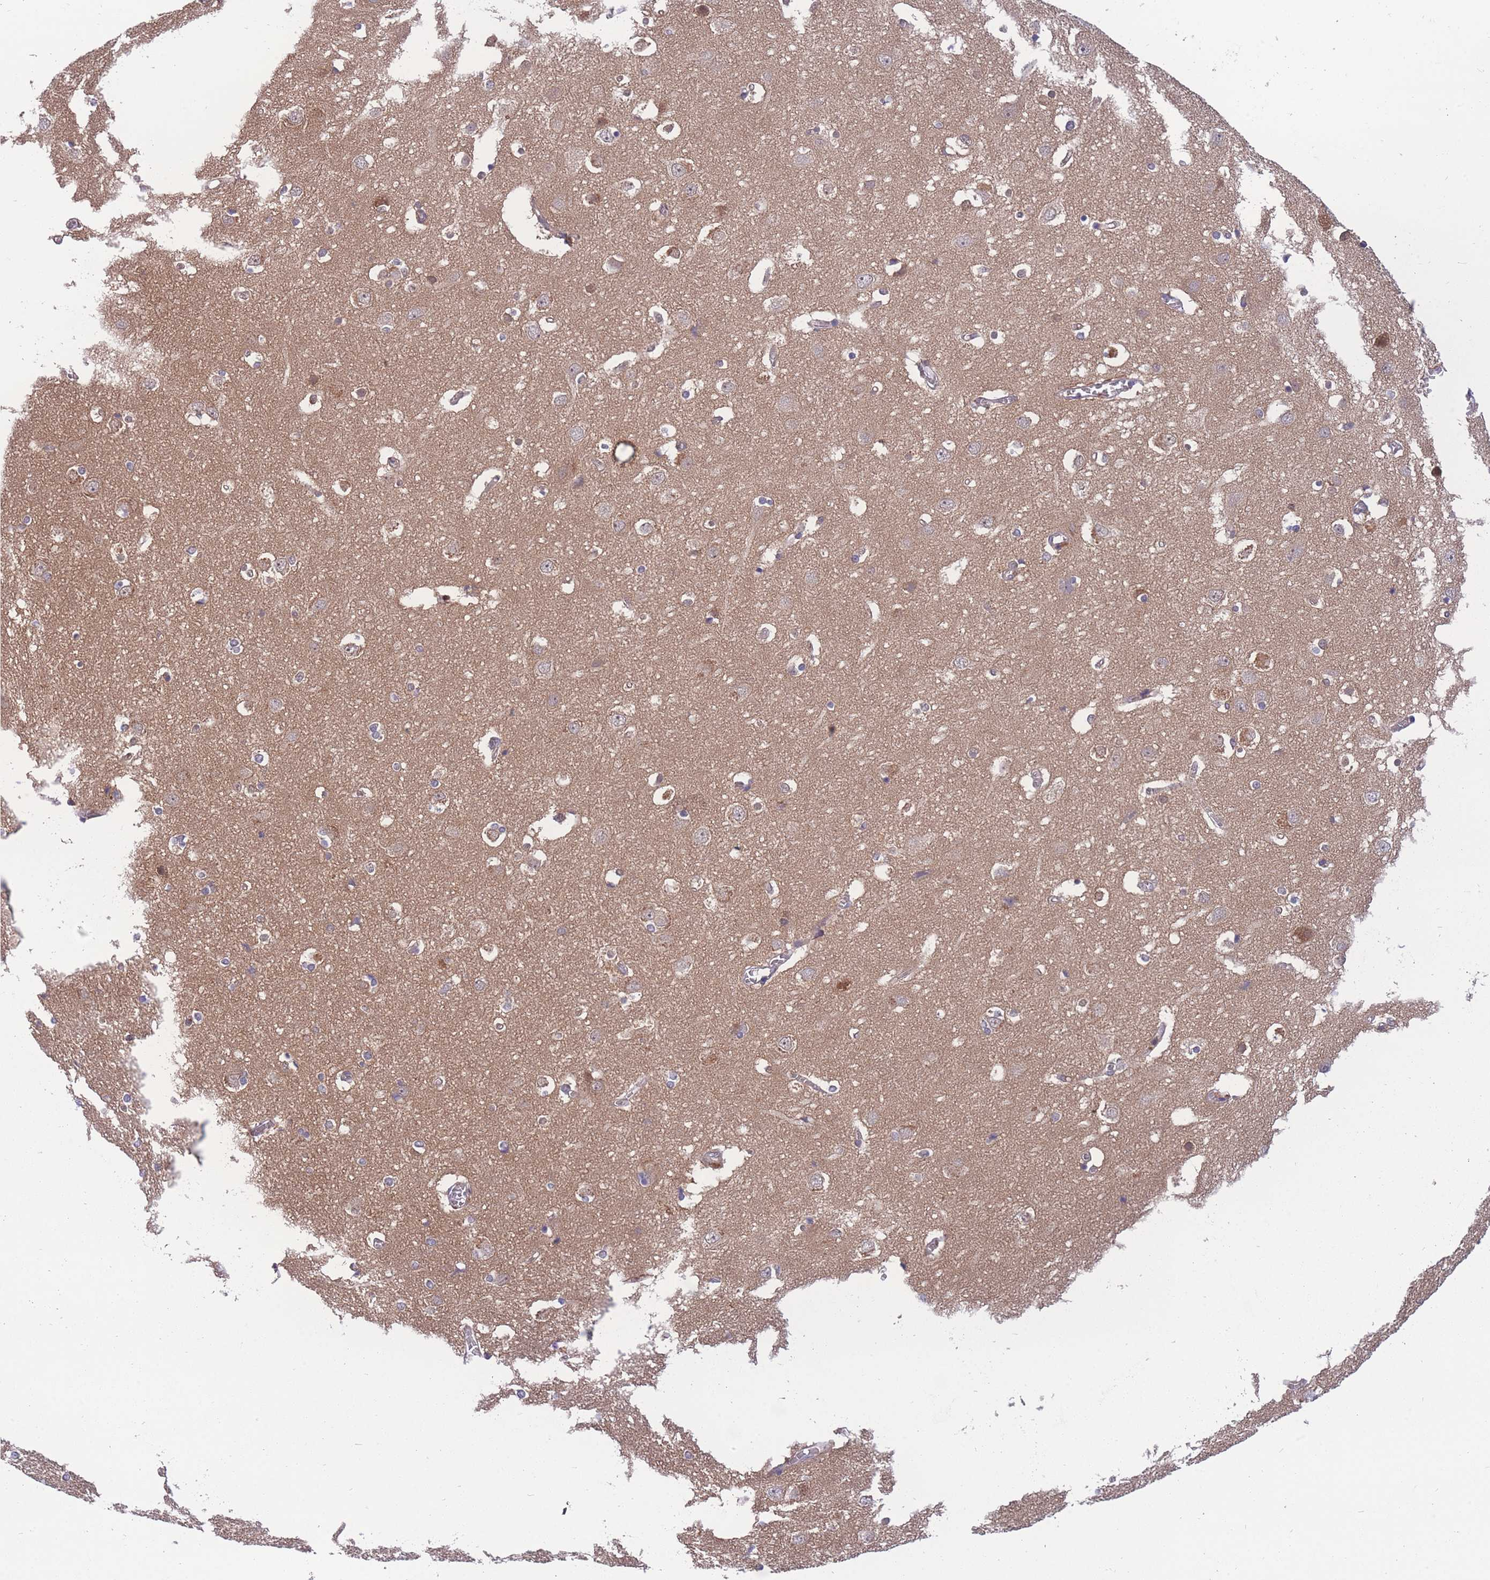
{"staining": {"intensity": "weak", "quantity": "<25%", "location": "cytoplasmic/membranous"}, "tissue": "cerebral cortex", "cell_type": "Endothelial cells", "image_type": "normal", "snomed": [{"axis": "morphology", "description": "Normal tissue, NOS"}, {"axis": "topography", "description": "Cerebral cortex"}], "caption": "Immunohistochemical staining of normal cerebral cortex shows no significant expression in endothelial cells. Nuclei are stained in blue.", "gene": "UBE2NL", "patient": {"sex": "male", "age": 54}}